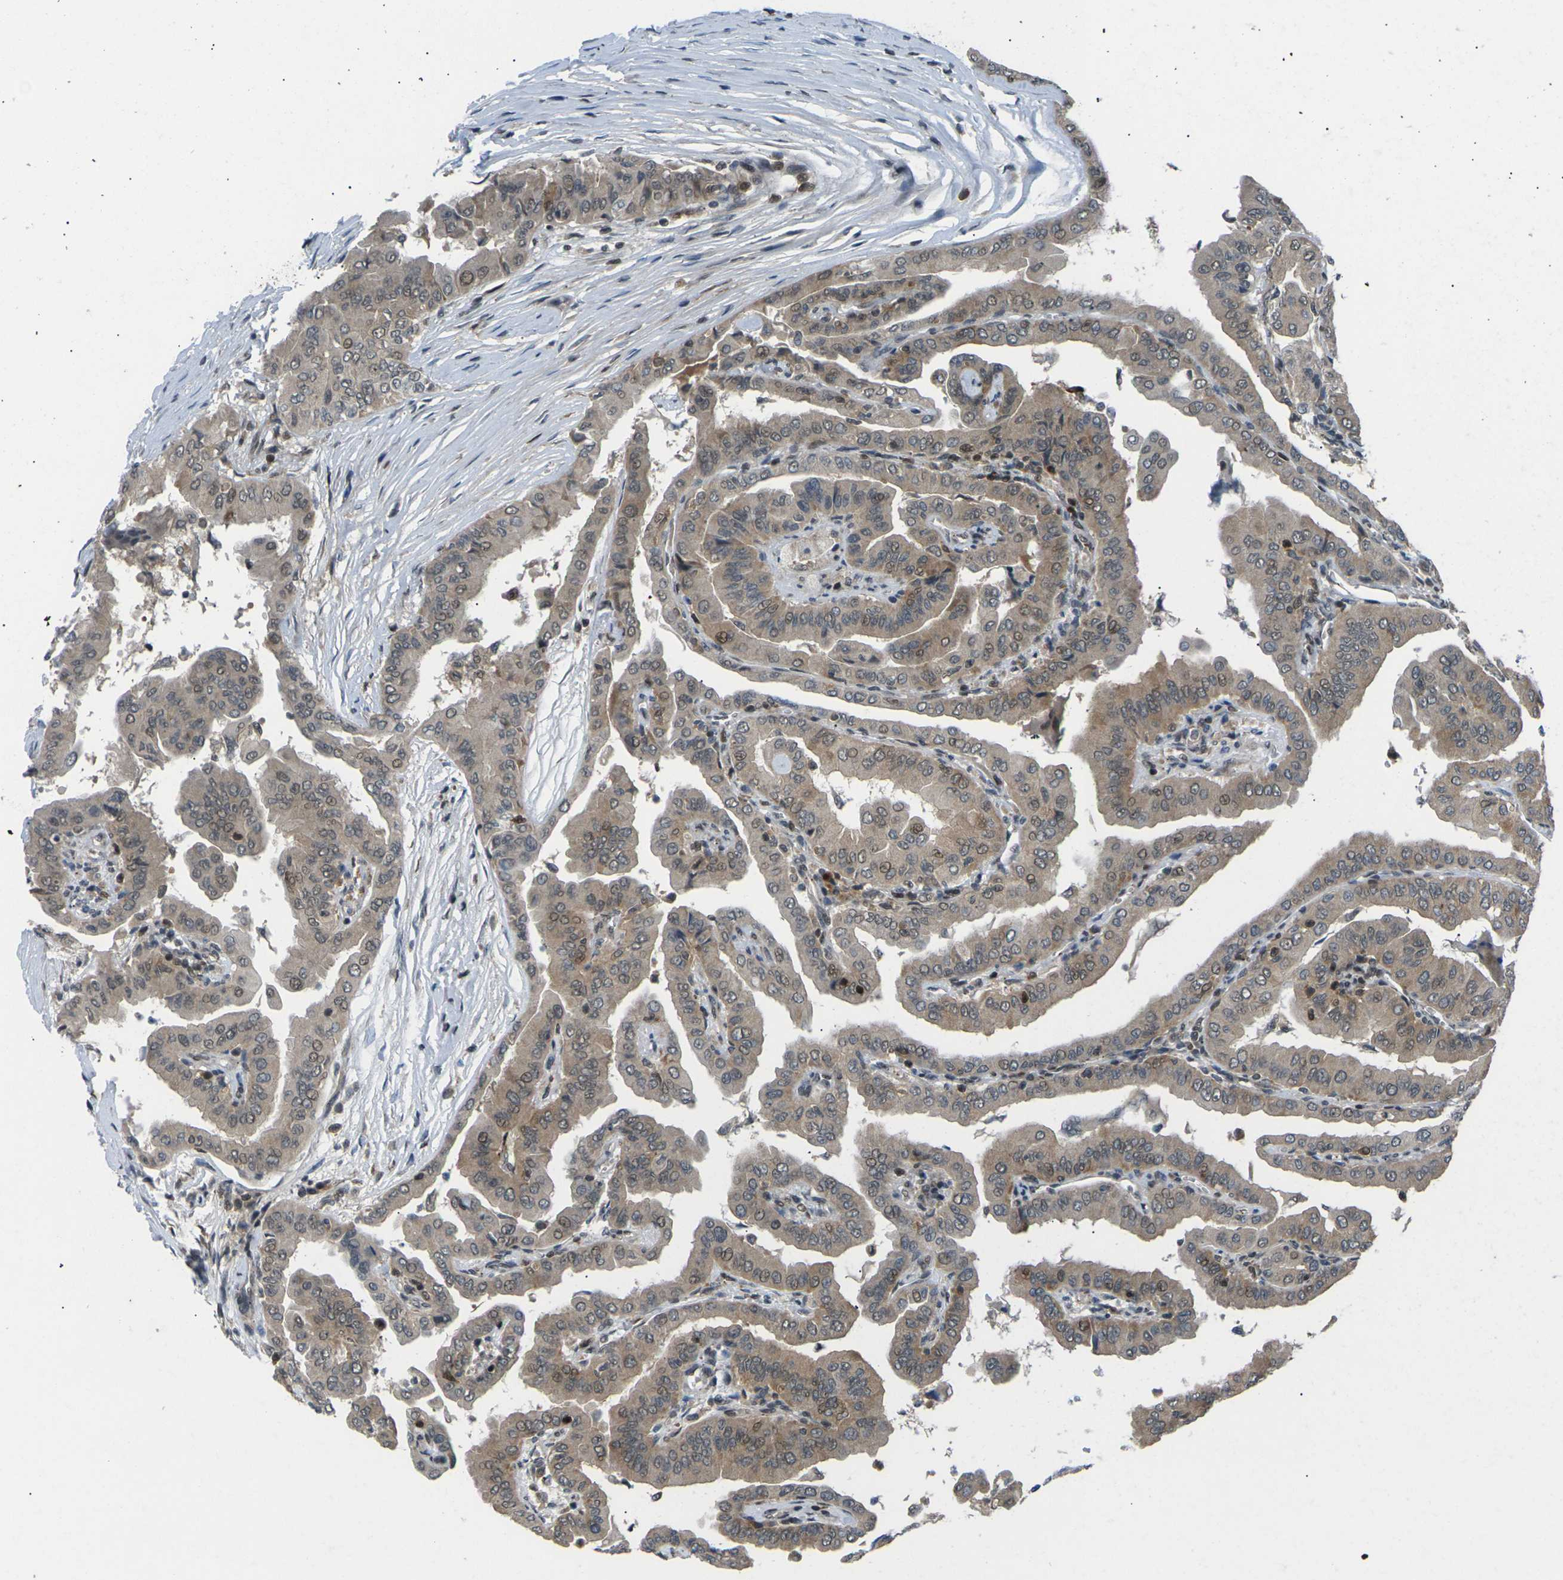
{"staining": {"intensity": "weak", "quantity": ">75%", "location": "cytoplasmic/membranous,nuclear"}, "tissue": "thyroid cancer", "cell_type": "Tumor cells", "image_type": "cancer", "snomed": [{"axis": "morphology", "description": "Papillary adenocarcinoma, NOS"}, {"axis": "topography", "description": "Thyroid gland"}], "caption": "Thyroid cancer was stained to show a protein in brown. There is low levels of weak cytoplasmic/membranous and nuclear staining in about >75% of tumor cells. (IHC, brightfield microscopy, high magnification).", "gene": "RPS6KA3", "patient": {"sex": "male", "age": 33}}